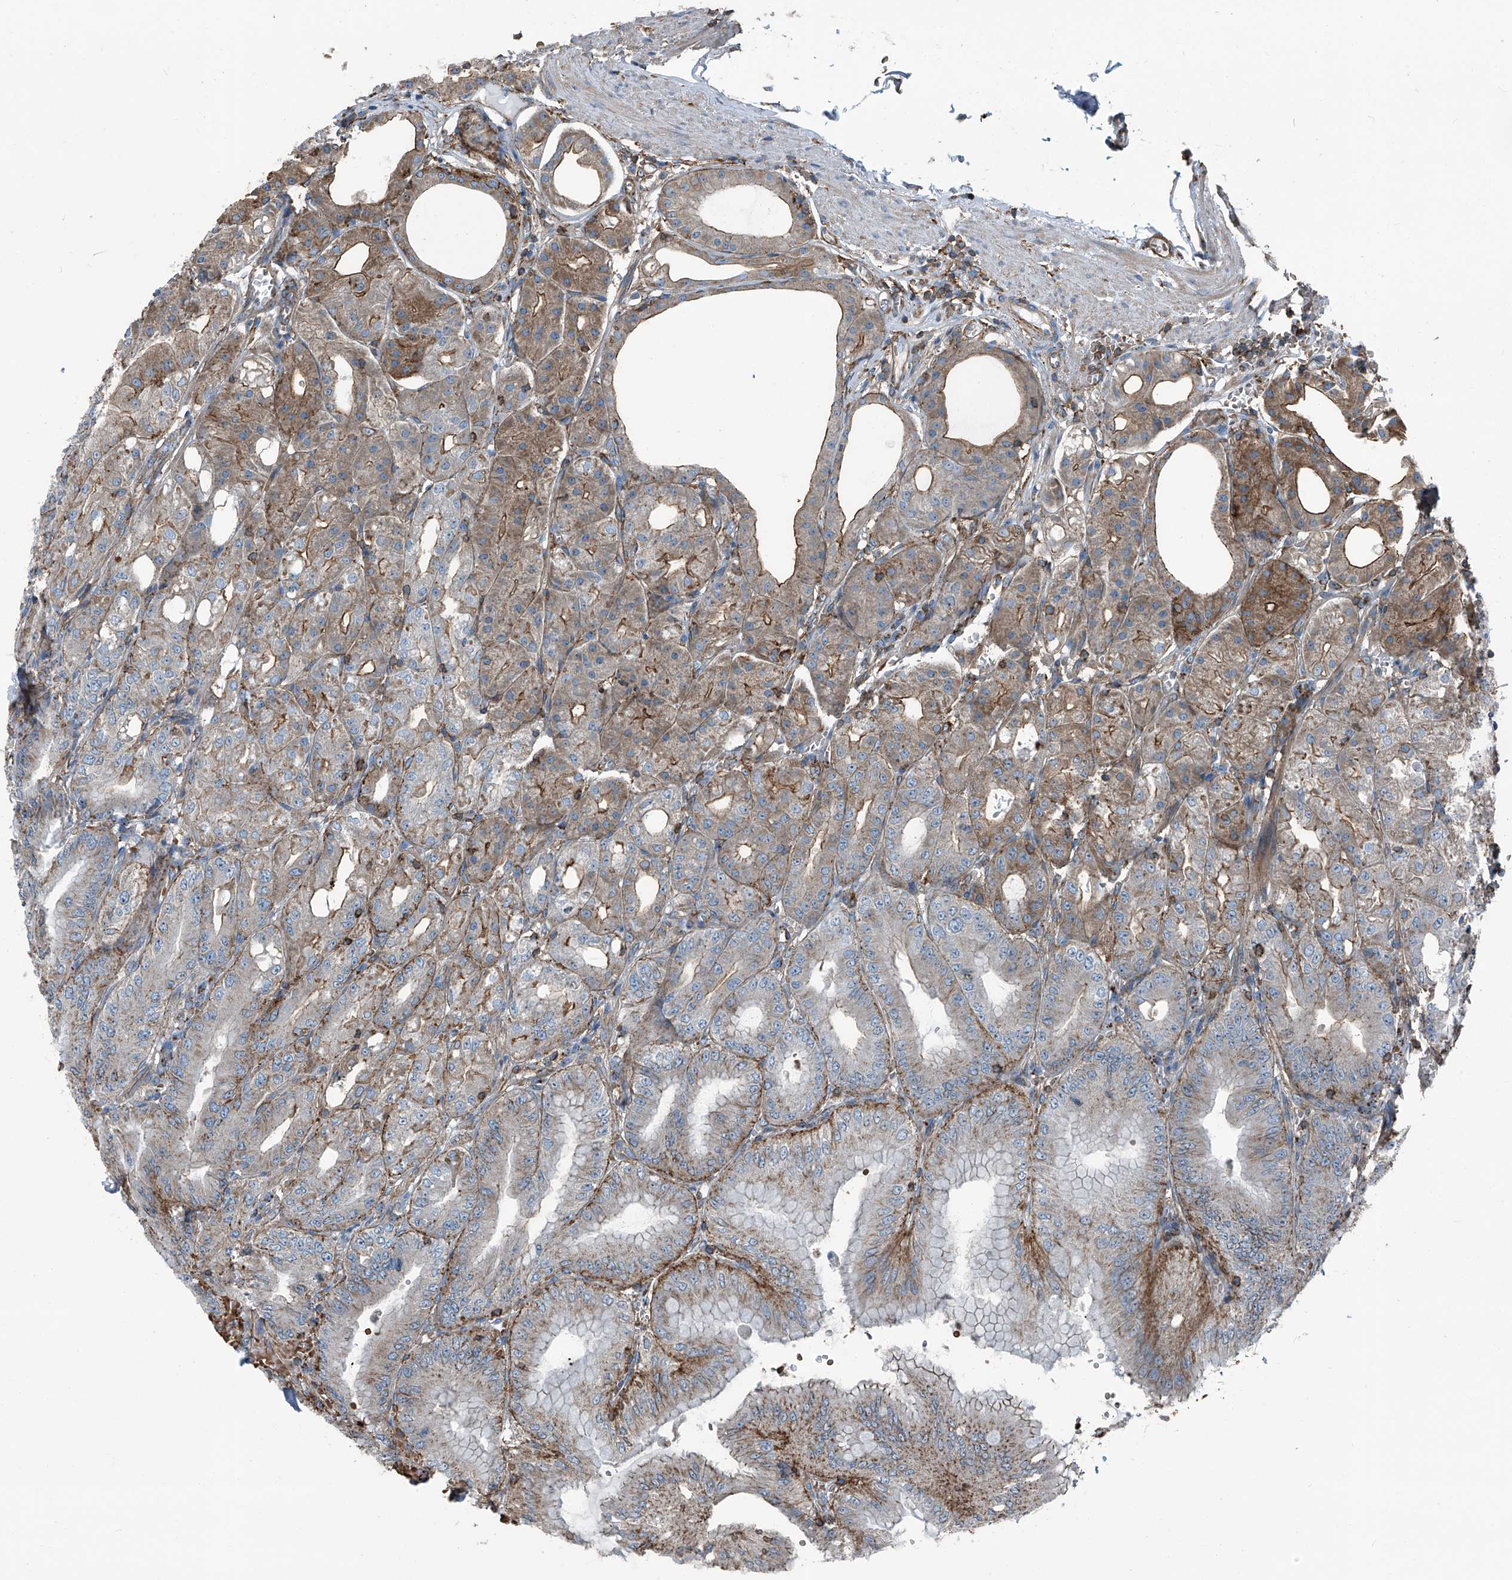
{"staining": {"intensity": "moderate", "quantity": "25%-75%", "location": "cytoplasmic/membranous"}, "tissue": "stomach", "cell_type": "Glandular cells", "image_type": "normal", "snomed": [{"axis": "morphology", "description": "Normal tissue, NOS"}, {"axis": "topography", "description": "Stomach, lower"}], "caption": "Unremarkable stomach shows moderate cytoplasmic/membranous expression in about 25%-75% of glandular cells, visualized by immunohistochemistry. (Brightfield microscopy of DAB IHC at high magnification).", "gene": "SEPTIN7", "patient": {"sex": "male", "age": 71}}